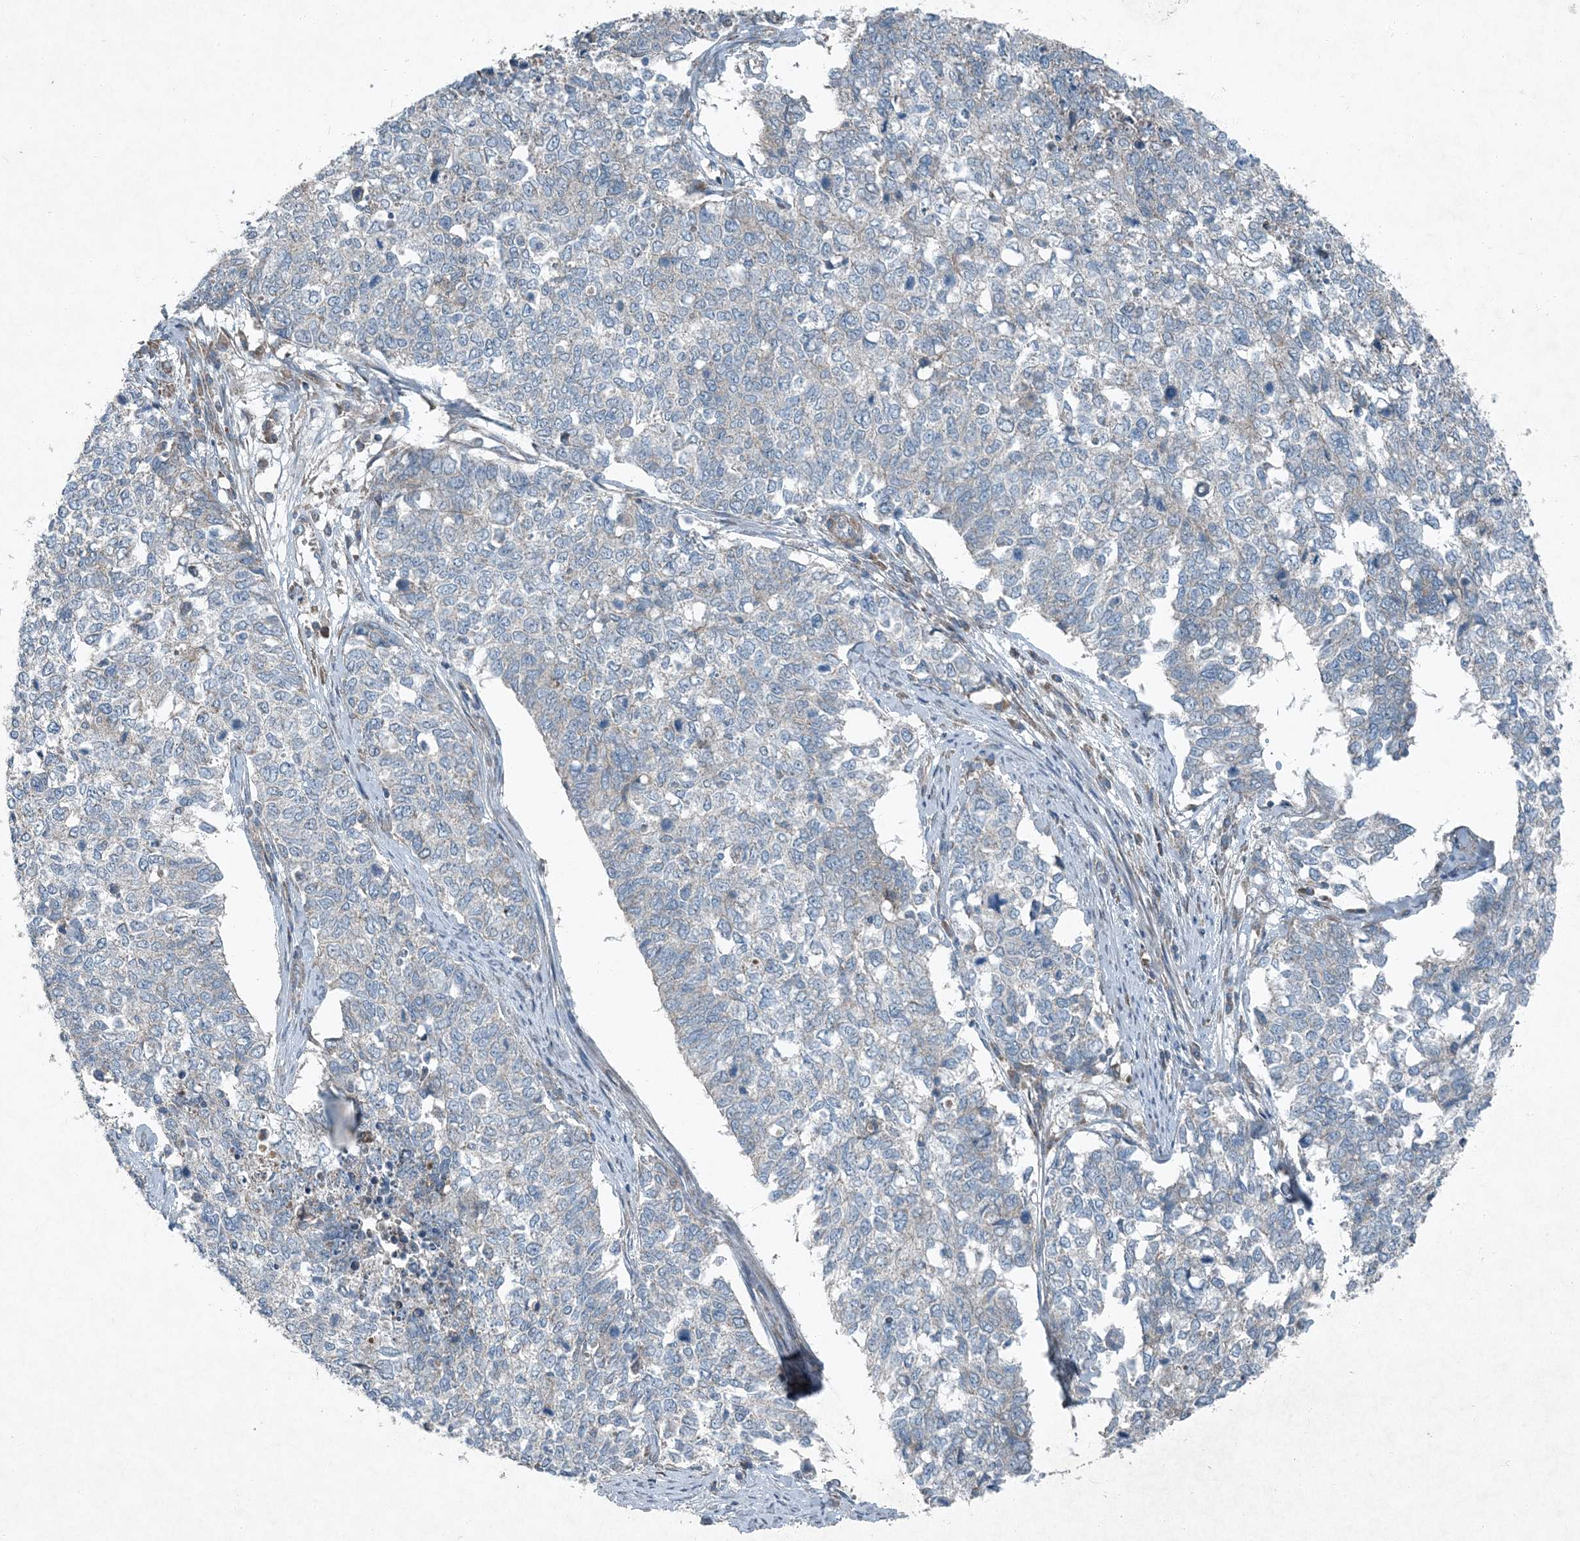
{"staining": {"intensity": "negative", "quantity": "none", "location": "none"}, "tissue": "cervical cancer", "cell_type": "Tumor cells", "image_type": "cancer", "snomed": [{"axis": "morphology", "description": "Squamous cell carcinoma, NOS"}, {"axis": "topography", "description": "Cervix"}], "caption": "IHC micrograph of cervical squamous cell carcinoma stained for a protein (brown), which shows no expression in tumor cells. Nuclei are stained in blue.", "gene": "APOM", "patient": {"sex": "female", "age": 63}}